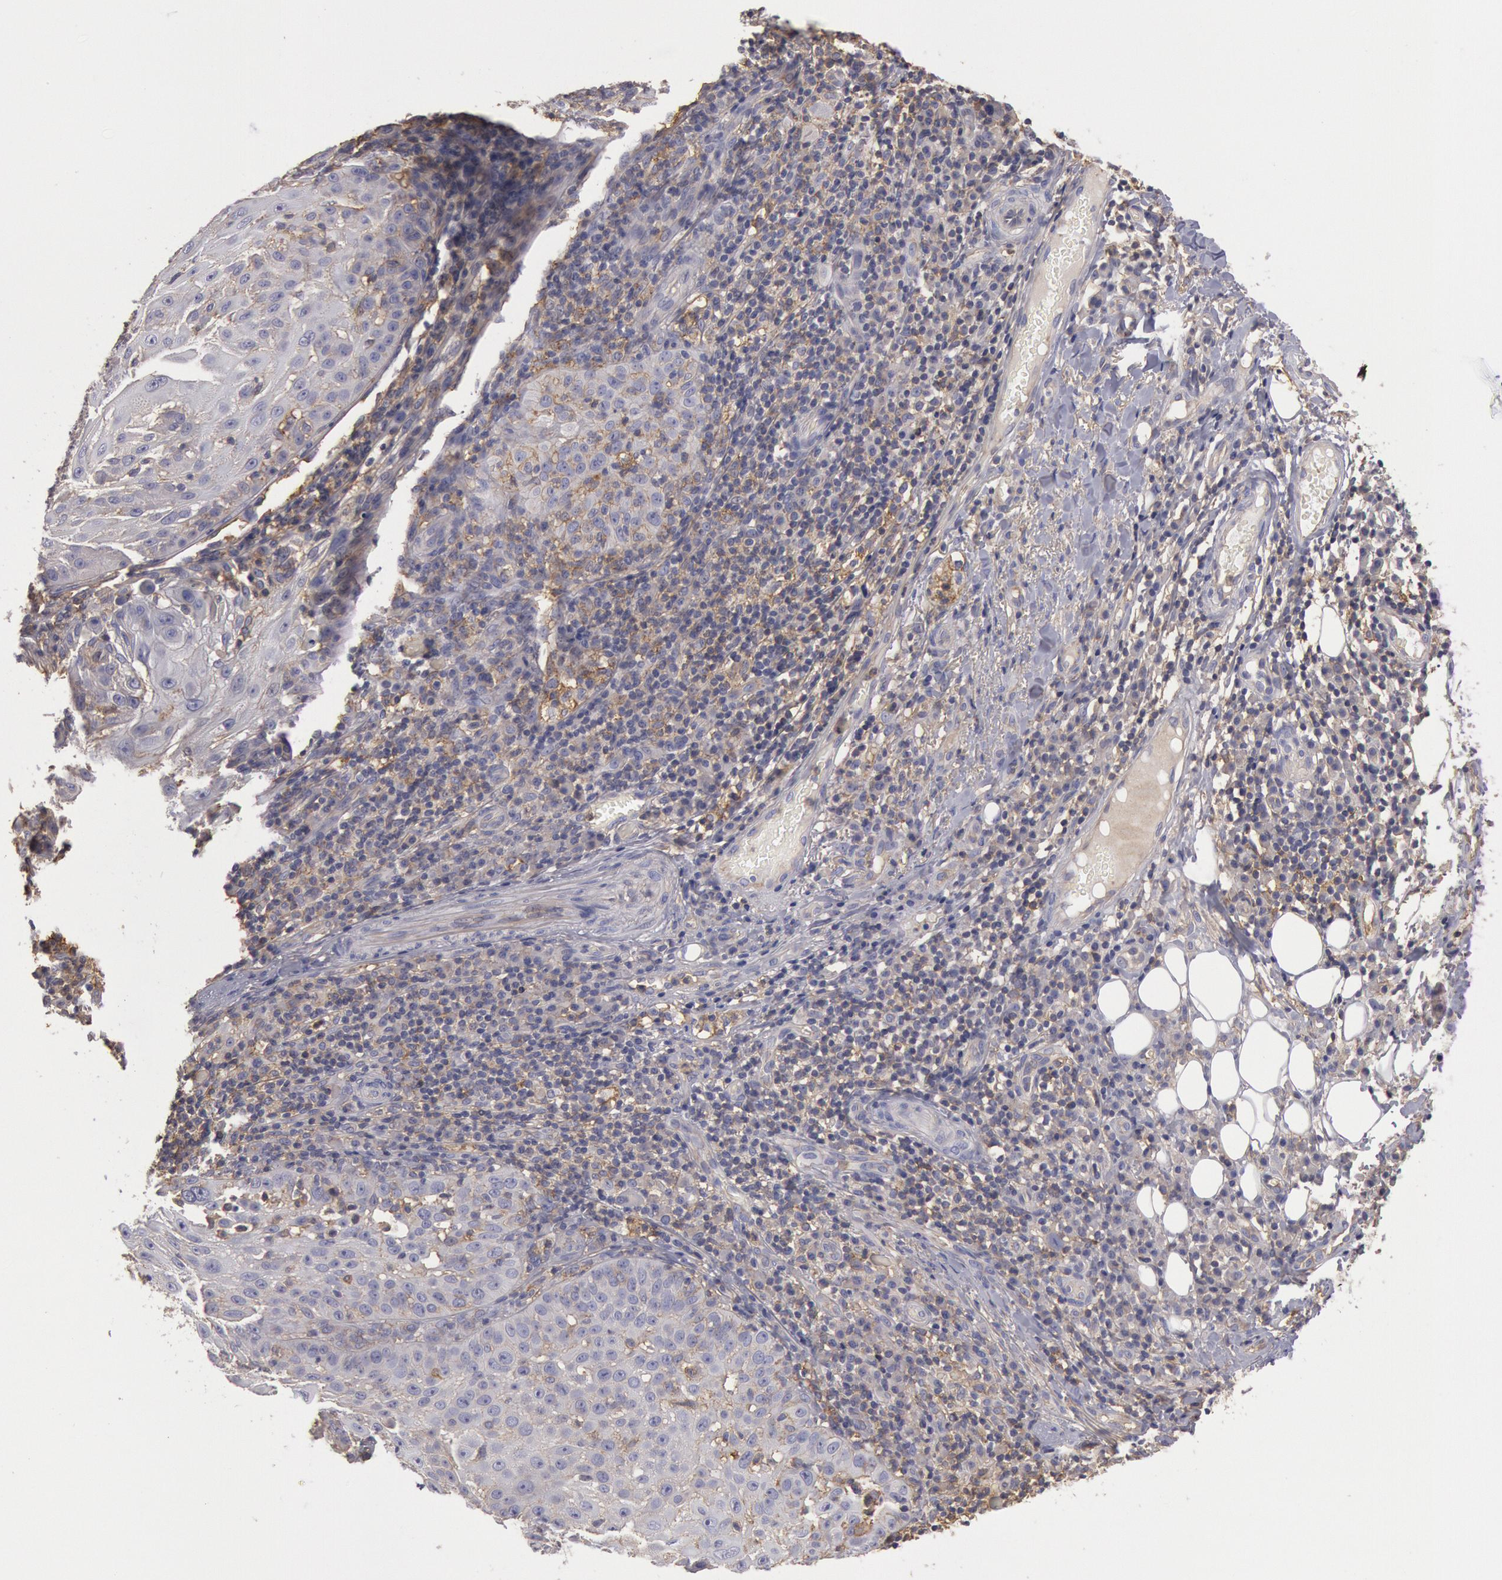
{"staining": {"intensity": "weak", "quantity": "<25%", "location": "cytoplasmic/membranous"}, "tissue": "skin cancer", "cell_type": "Tumor cells", "image_type": "cancer", "snomed": [{"axis": "morphology", "description": "Squamous cell carcinoma, NOS"}, {"axis": "topography", "description": "Skin"}], "caption": "This is an immunohistochemistry (IHC) image of human skin squamous cell carcinoma. There is no expression in tumor cells.", "gene": "SNAP23", "patient": {"sex": "female", "age": 89}}